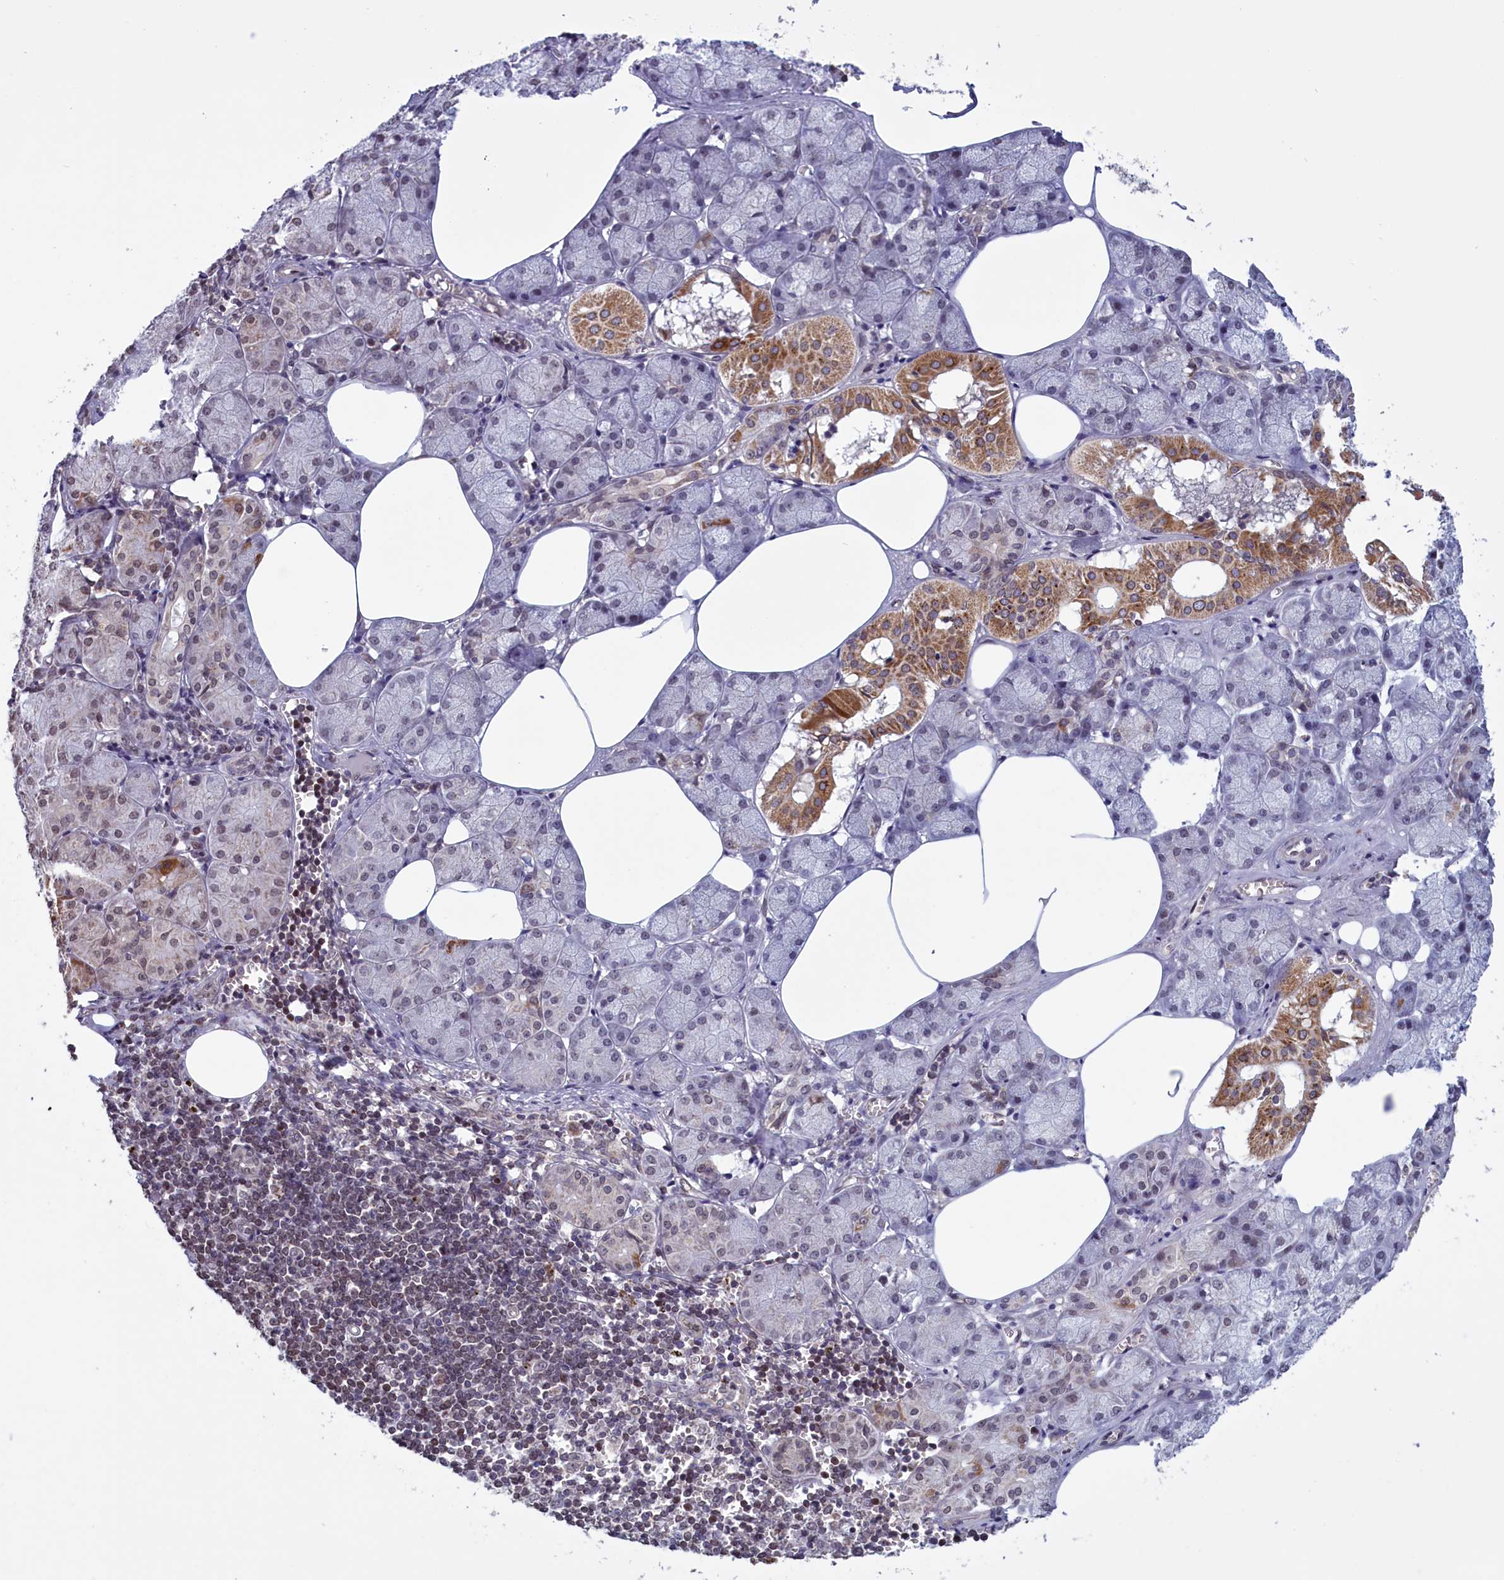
{"staining": {"intensity": "strong", "quantity": "<25%", "location": "cytoplasmic/membranous"}, "tissue": "salivary gland", "cell_type": "Glandular cells", "image_type": "normal", "snomed": [{"axis": "morphology", "description": "Normal tissue, NOS"}, {"axis": "topography", "description": "Salivary gland"}], "caption": "DAB (3,3'-diaminobenzidine) immunohistochemical staining of normal human salivary gland exhibits strong cytoplasmic/membranous protein positivity in approximately <25% of glandular cells.", "gene": "PARS2", "patient": {"sex": "male", "age": 62}}